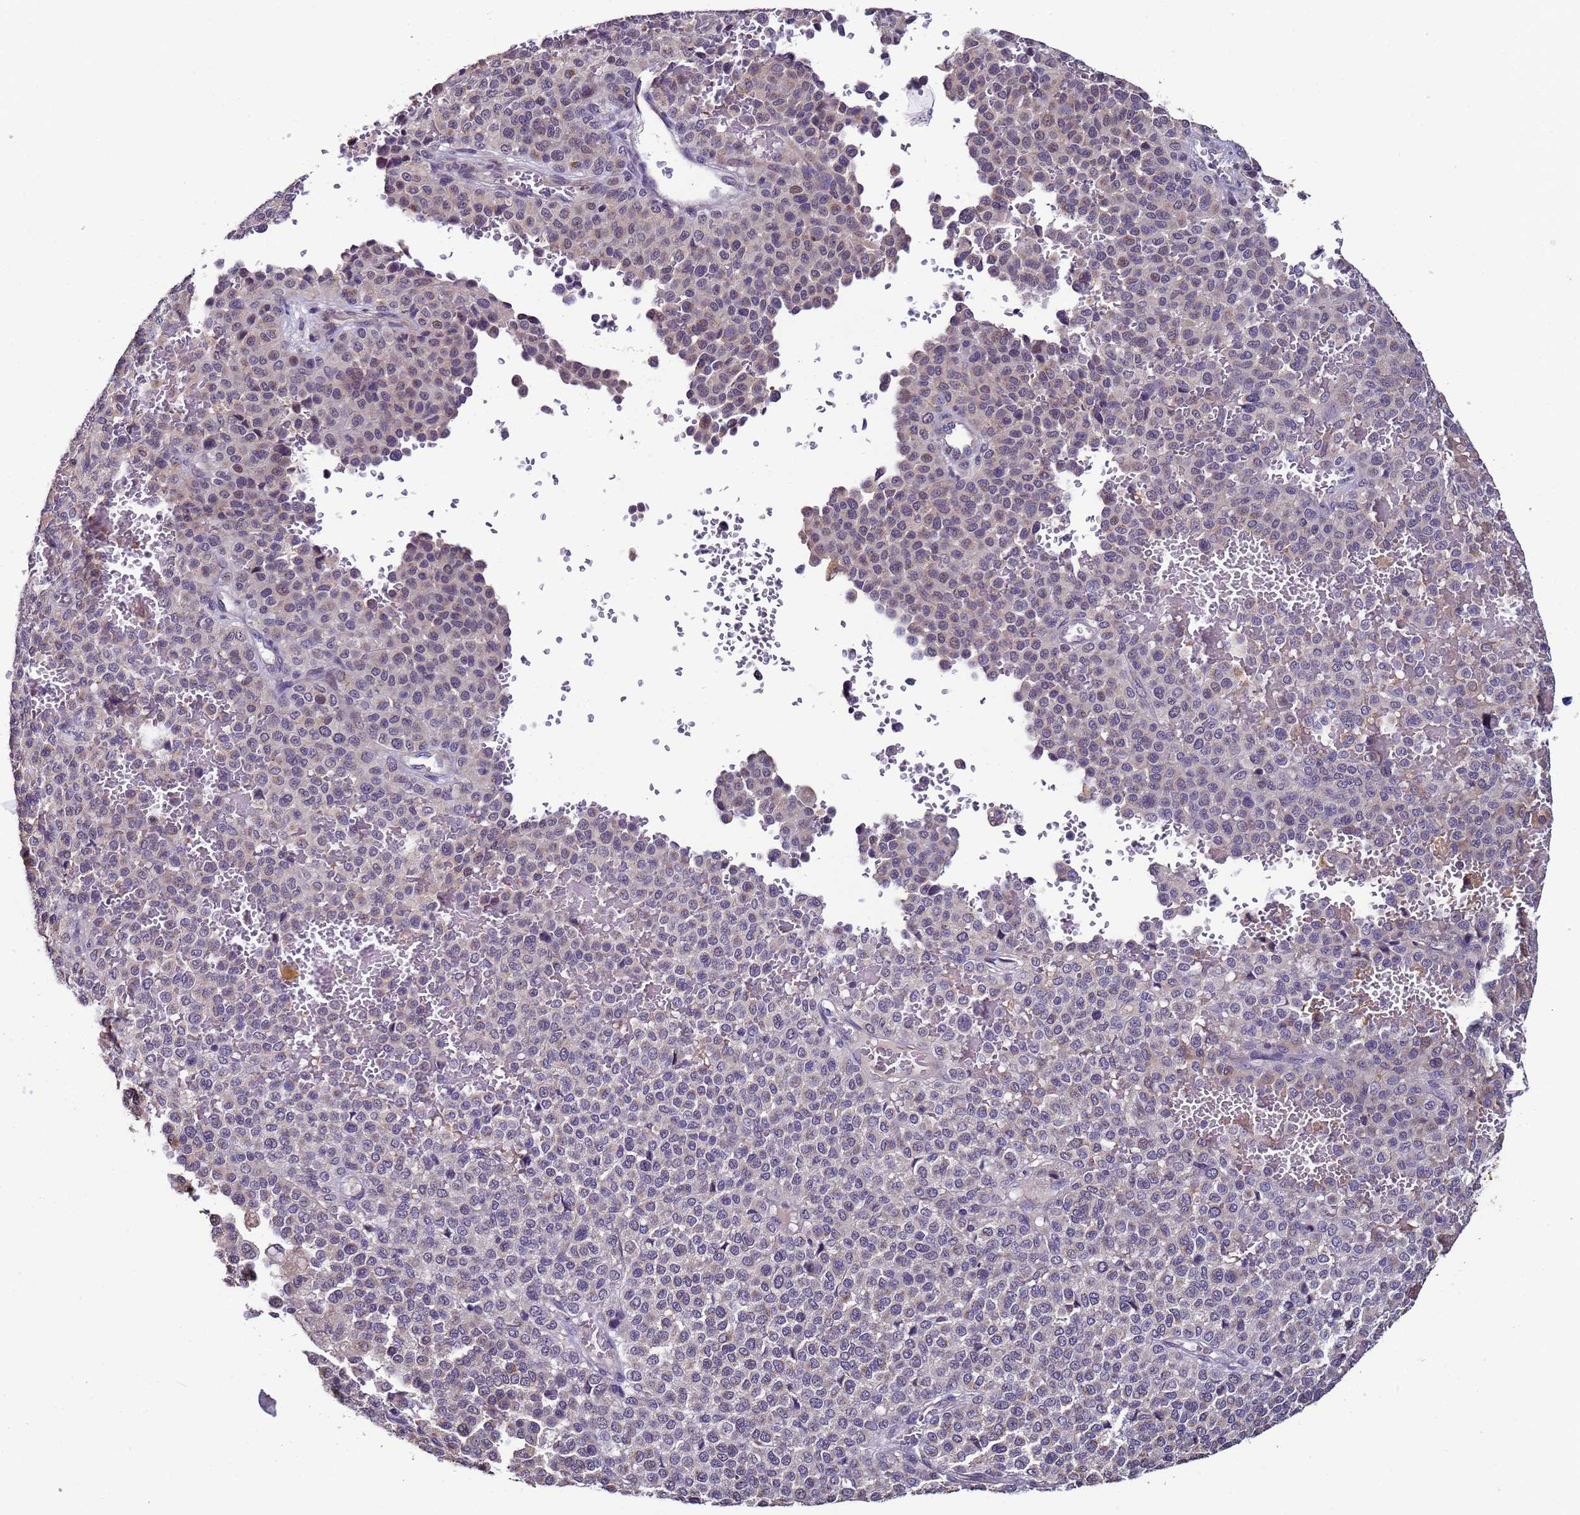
{"staining": {"intensity": "weak", "quantity": "<25%", "location": "nuclear"}, "tissue": "melanoma", "cell_type": "Tumor cells", "image_type": "cancer", "snomed": [{"axis": "morphology", "description": "Malignant melanoma, Metastatic site"}, {"axis": "topography", "description": "Pancreas"}], "caption": "This is a histopathology image of IHC staining of melanoma, which shows no positivity in tumor cells.", "gene": "CLHC1", "patient": {"sex": "female", "age": 30}}